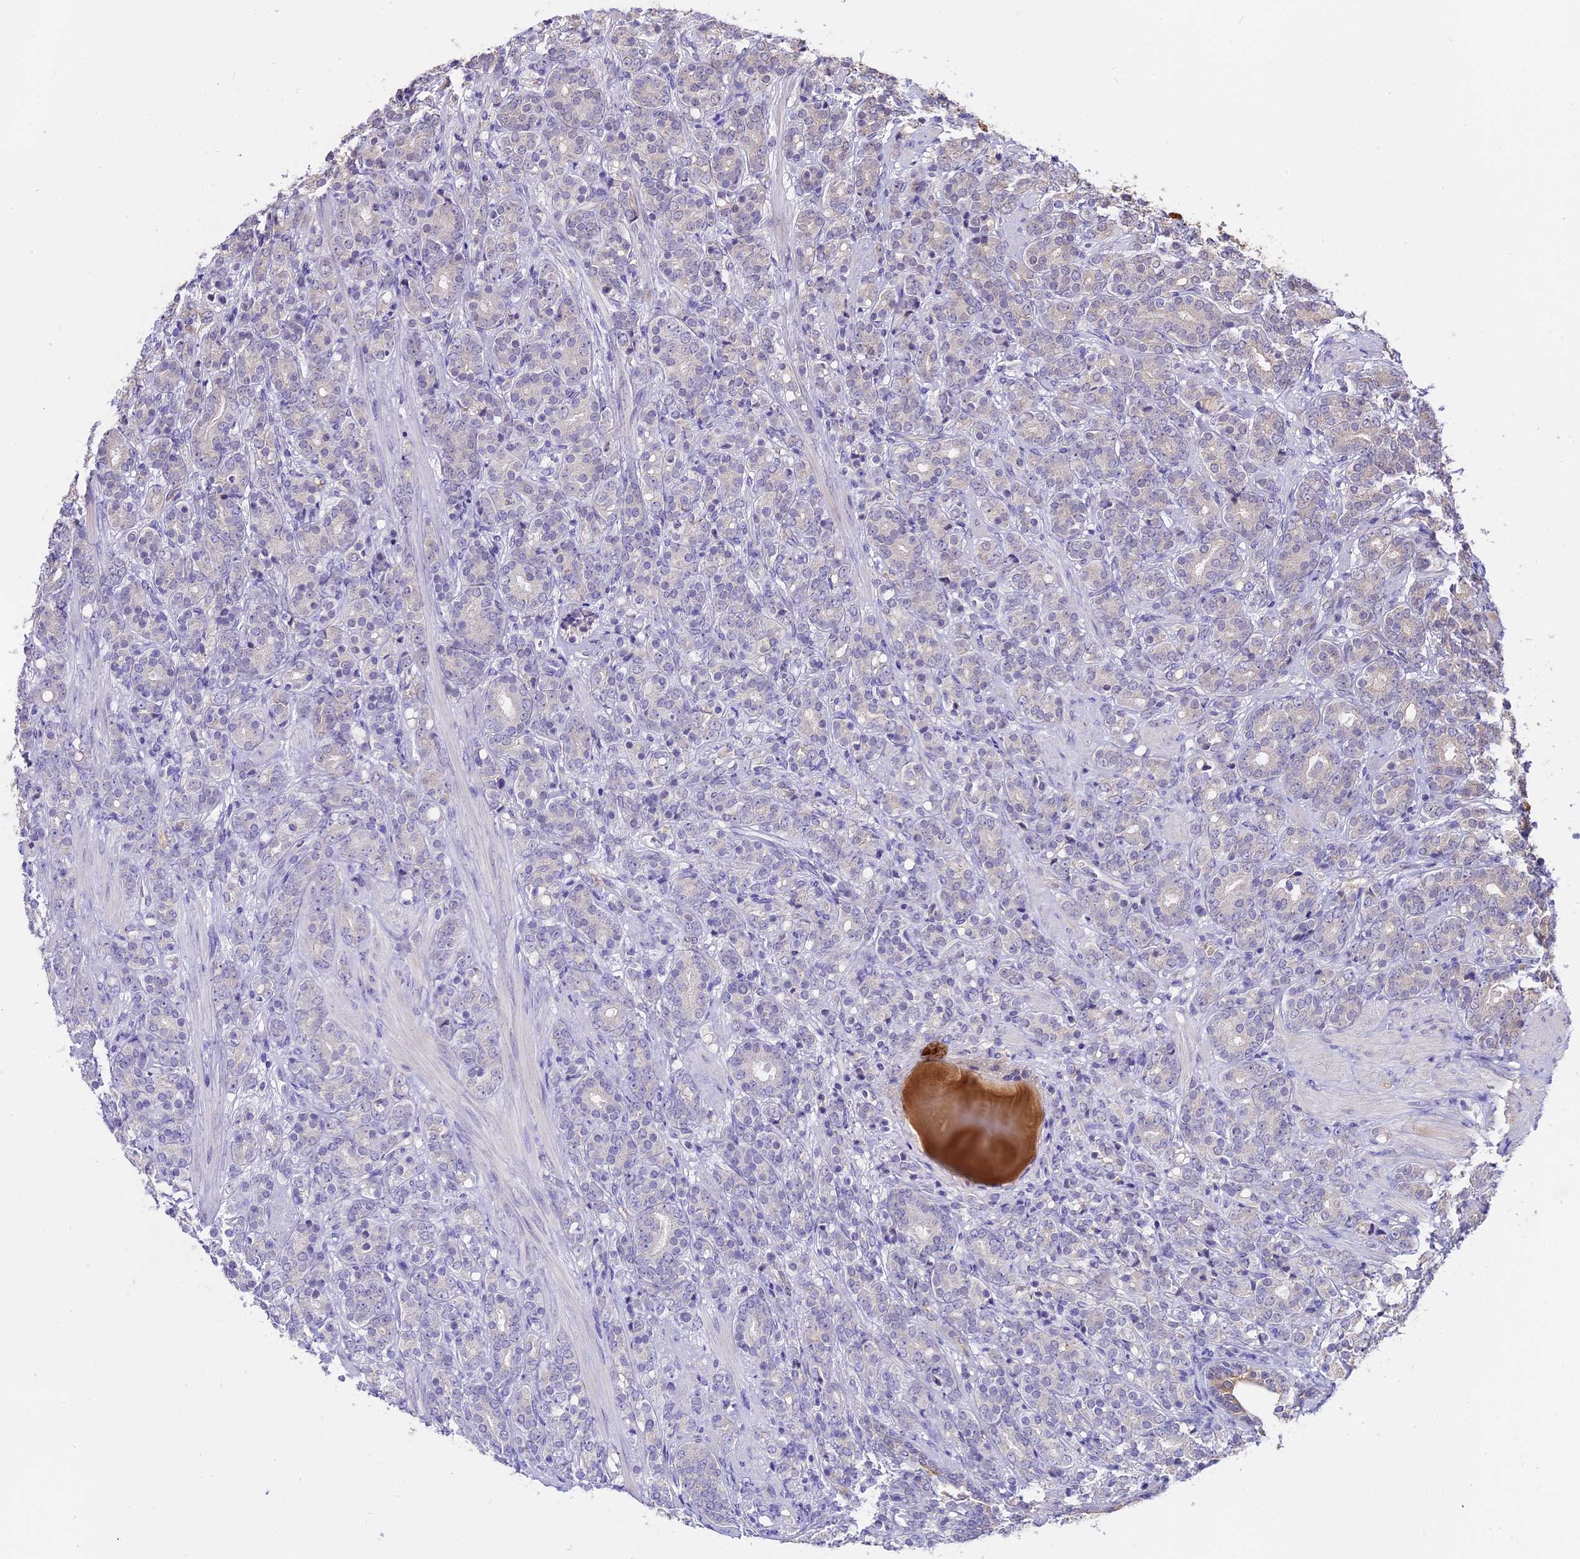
{"staining": {"intensity": "negative", "quantity": "none", "location": "none"}, "tissue": "prostate cancer", "cell_type": "Tumor cells", "image_type": "cancer", "snomed": [{"axis": "morphology", "description": "Adenocarcinoma, High grade"}, {"axis": "topography", "description": "Prostate"}], "caption": "Prostate cancer (high-grade adenocarcinoma) was stained to show a protein in brown. There is no significant staining in tumor cells. (DAB IHC, high magnification).", "gene": "WFDC2", "patient": {"sex": "male", "age": 62}}